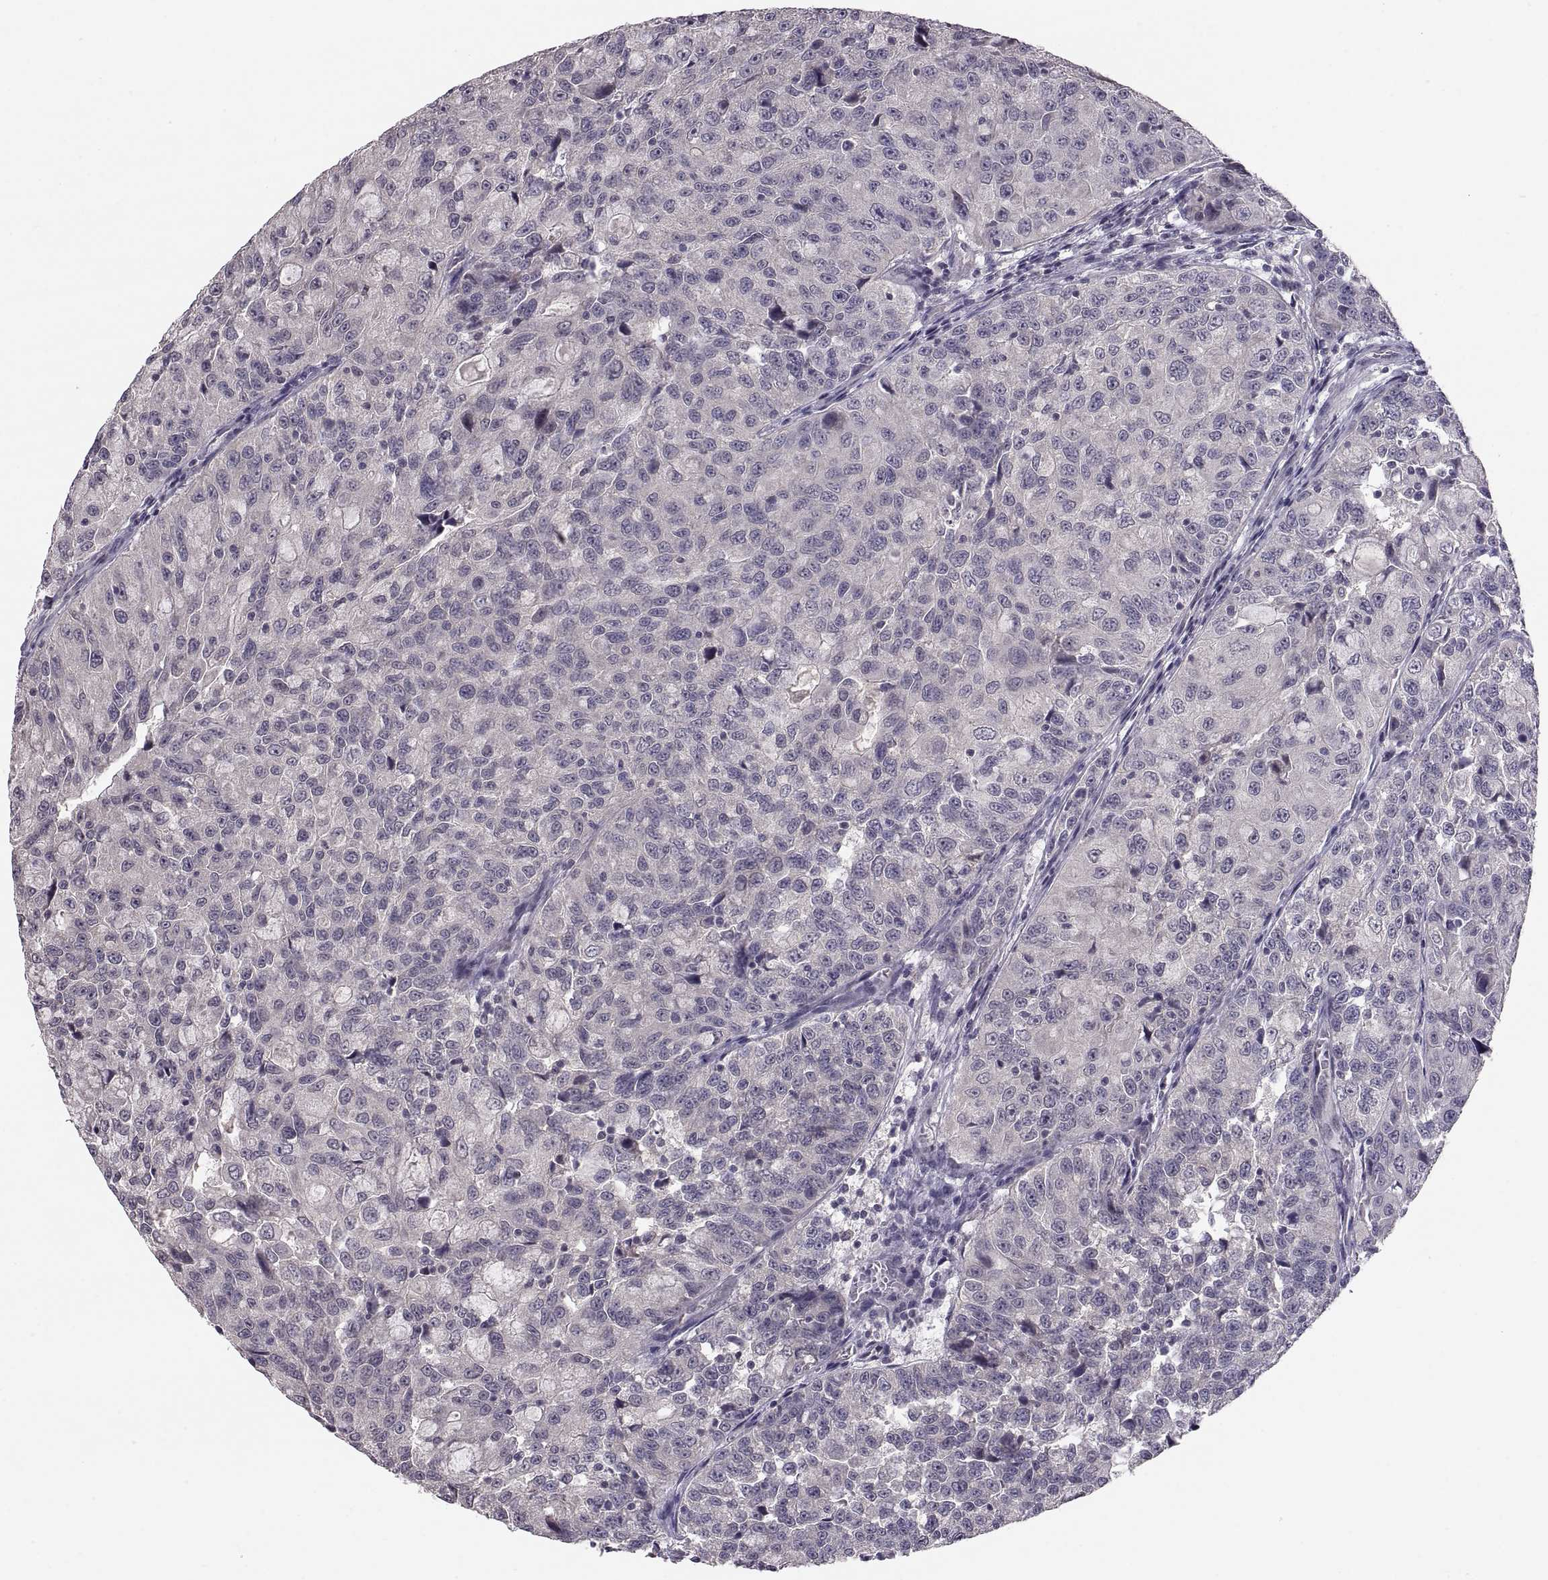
{"staining": {"intensity": "negative", "quantity": "none", "location": "none"}, "tissue": "urothelial cancer", "cell_type": "Tumor cells", "image_type": "cancer", "snomed": [{"axis": "morphology", "description": "Urothelial carcinoma, NOS"}, {"axis": "morphology", "description": "Urothelial carcinoma, High grade"}, {"axis": "topography", "description": "Urinary bladder"}], "caption": "Immunohistochemical staining of urothelial carcinoma (high-grade) demonstrates no significant expression in tumor cells. (Immunohistochemistry (ihc), brightfield microscopy, high magnification).", "gene": "PAX2", "patient": {"sex": "female", "age": 73}}